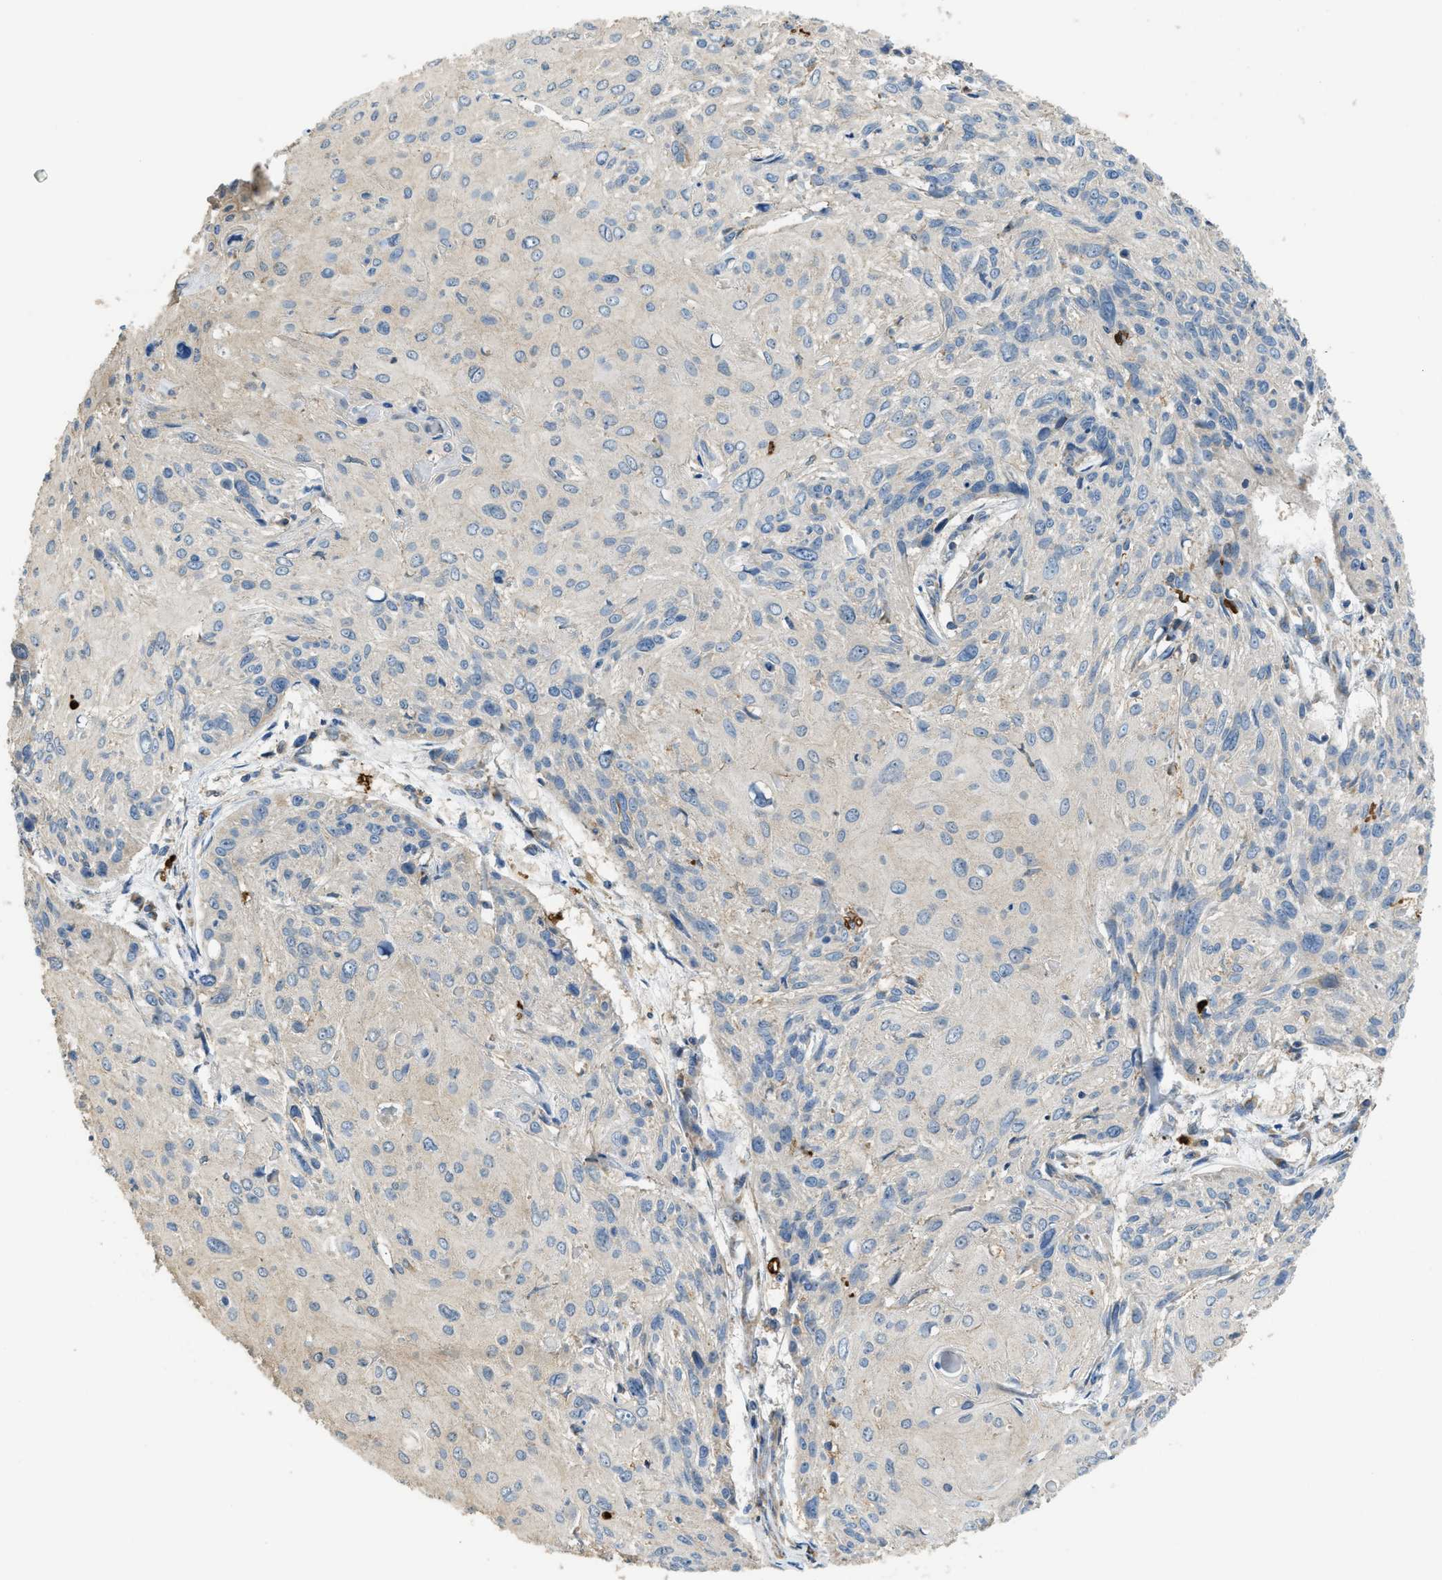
{"staining": {"intensity": "negative", "quantity": "none", "location": "none"}, "tissue": "cervical cancer", "cell_type": "Tumor cells", "image_type": "cancer", "snomed": [{"axis": "morphology", "description": "Squamous cell carcinoma, NOS"}, {"axis": "topography", "description": "Cervix"}], "caption": "The image shows no significant staining in tumor cells of cervical cancer.", "gene": "TMEM68", "patient": {"sex": "female", "age": 51}}